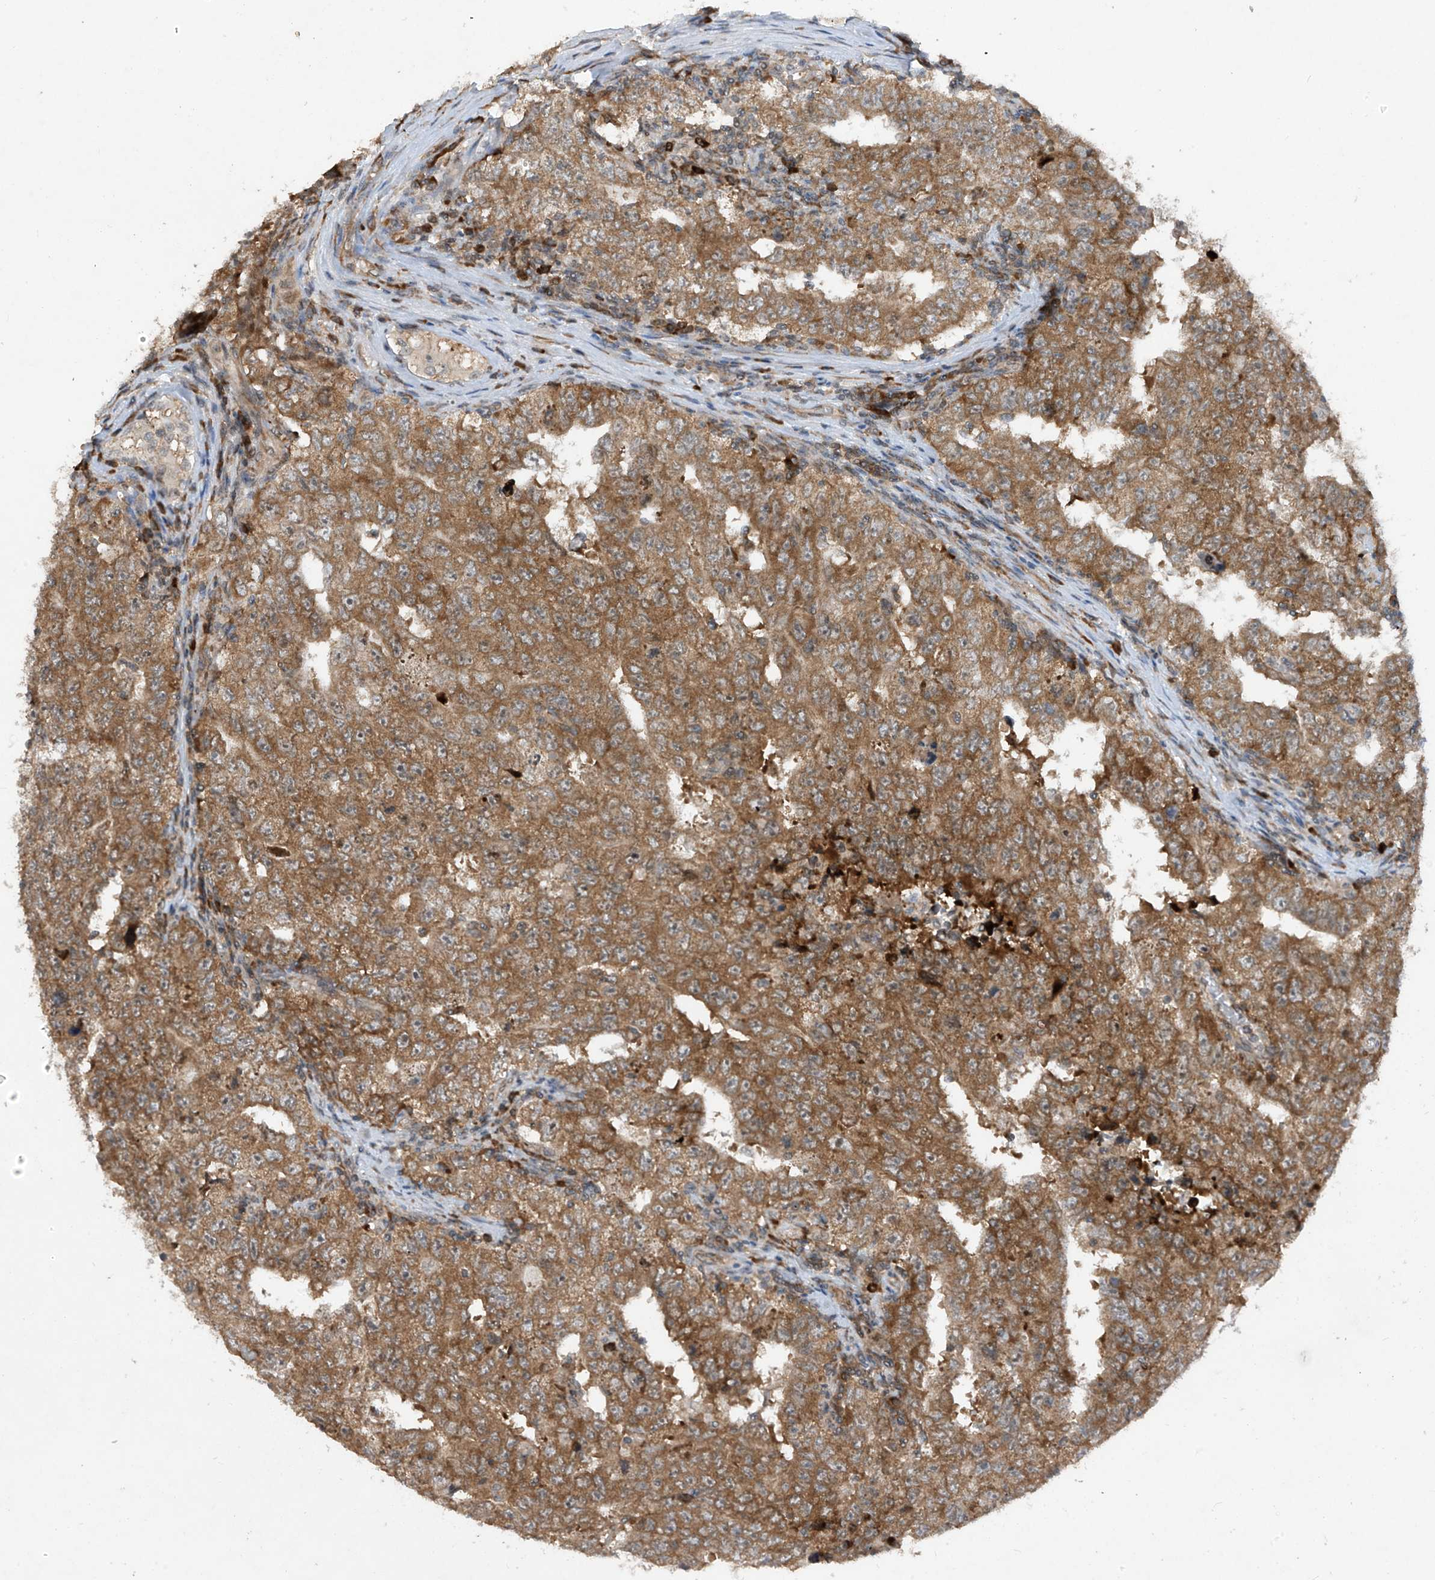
{"staining": {"intensity": "moderate", "quantity": ">75%", "location": "cytoplasmic/membranous"}, "tissue": "testis cancer", "cell_type": "Tumor cells", "image_type": "cancer", "snomed": [{"axis": "morphology", "description": "Carcinoma, Embryonal, NOS"}, {"axis": "topography", "description": "Testis"}], "caption": "Testis embryonal carcinoma stained for a protein (brown) reveals moderate cytoplasmic/membranous positive staining in approximately >75% of tumor cells.", "gene": "RPL34", "patient": {"sex": "male", "age": 26}}